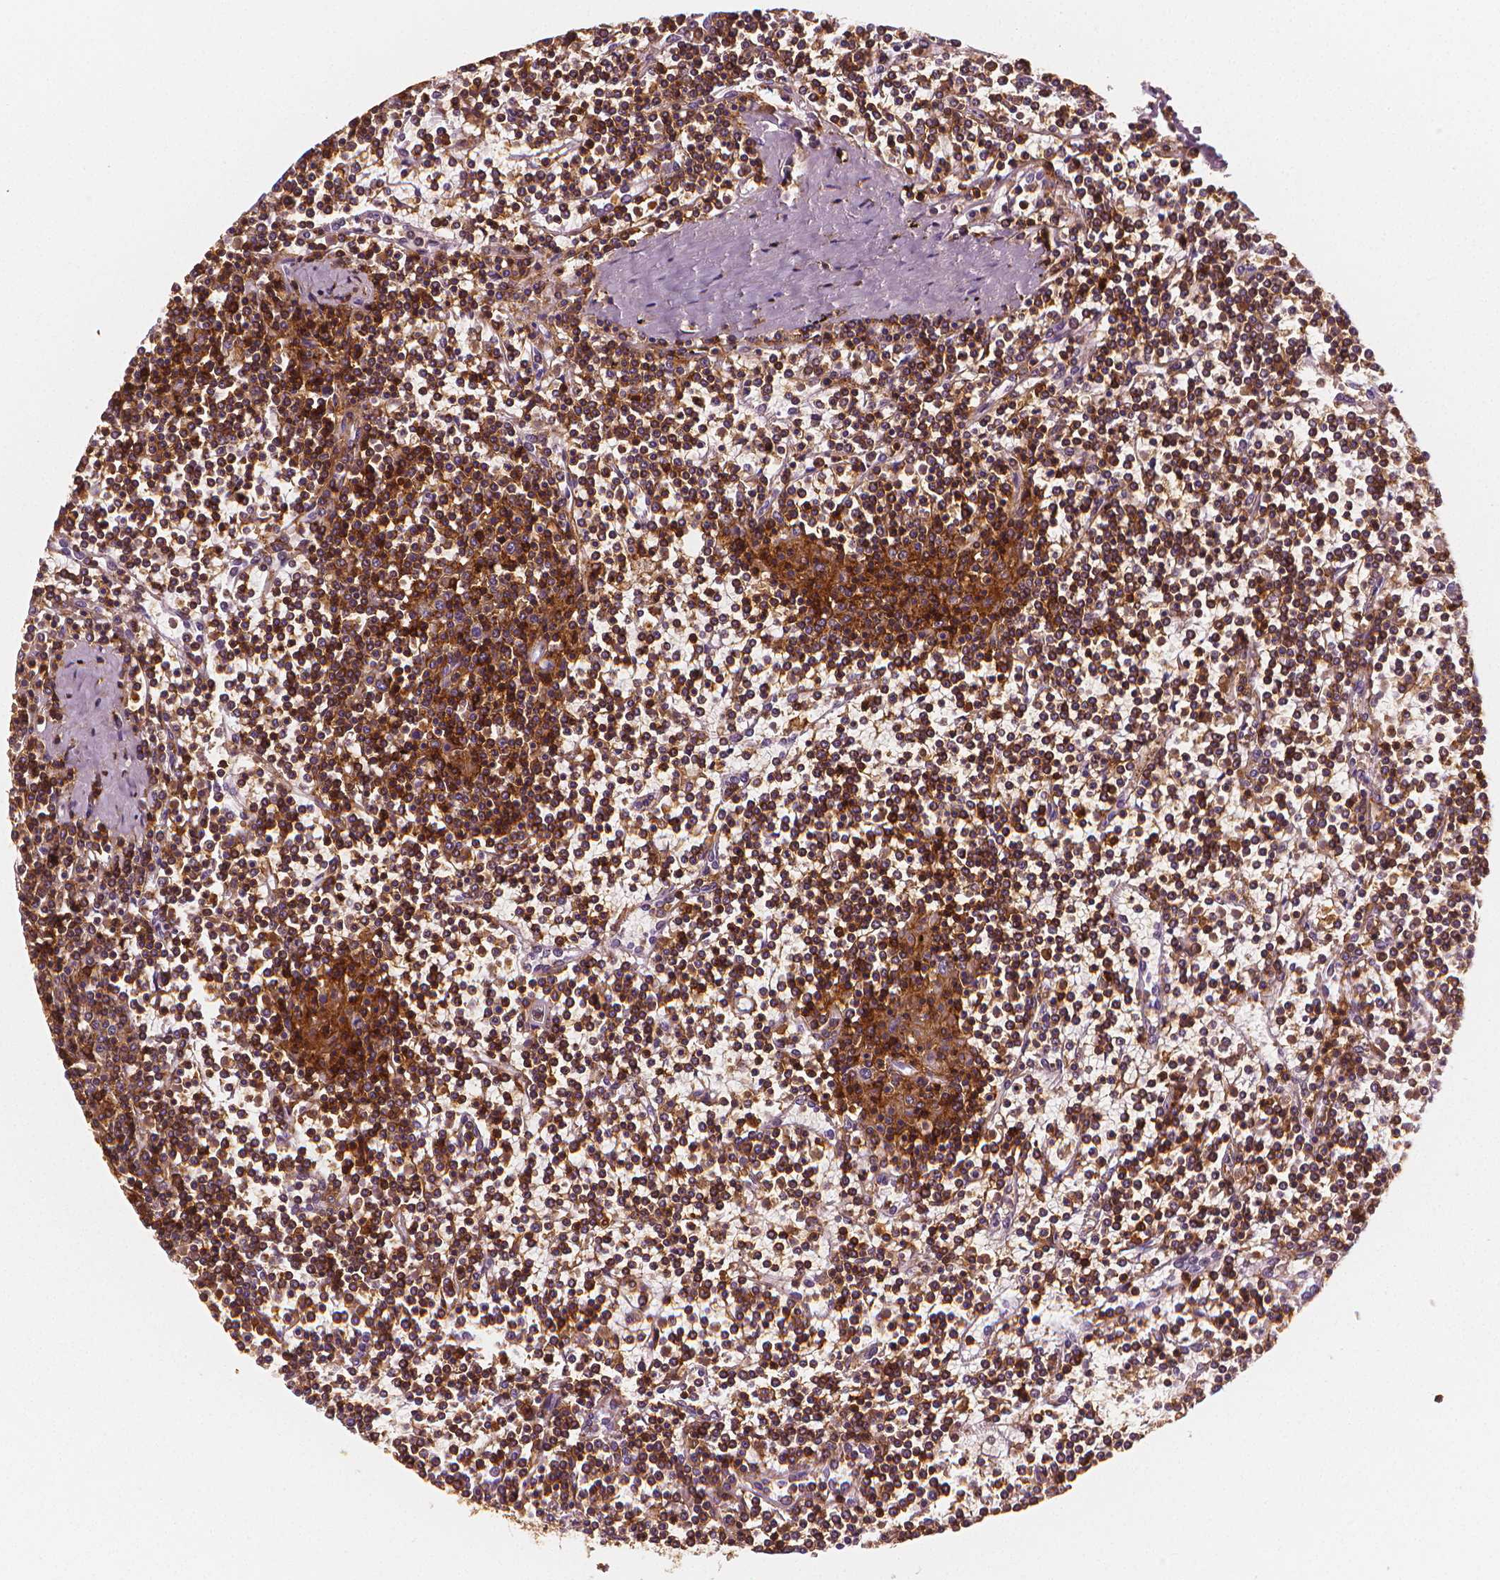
{"staining": {"intensity": "strong", "quantity": ">75%", "location": "cytoplasmic/membranous"}, "tissue": "lymphoma", "cell_type": "Tumor cells", "image_type": "cancer", "snomed": [{"axis": "morphology", "description": "Malignant lymphoma, non-Hodgkin's type, Low grade"}, {"axis": "topography", "description": "Spleen"}], "caption": "Protein expression analysis of human lymphoma reveals strong cytoplasmic/membranous positivity in approximately >75% of tumor cells.", "gene": "PTPRC", "patient": {"sex": "female", "age": 19}}